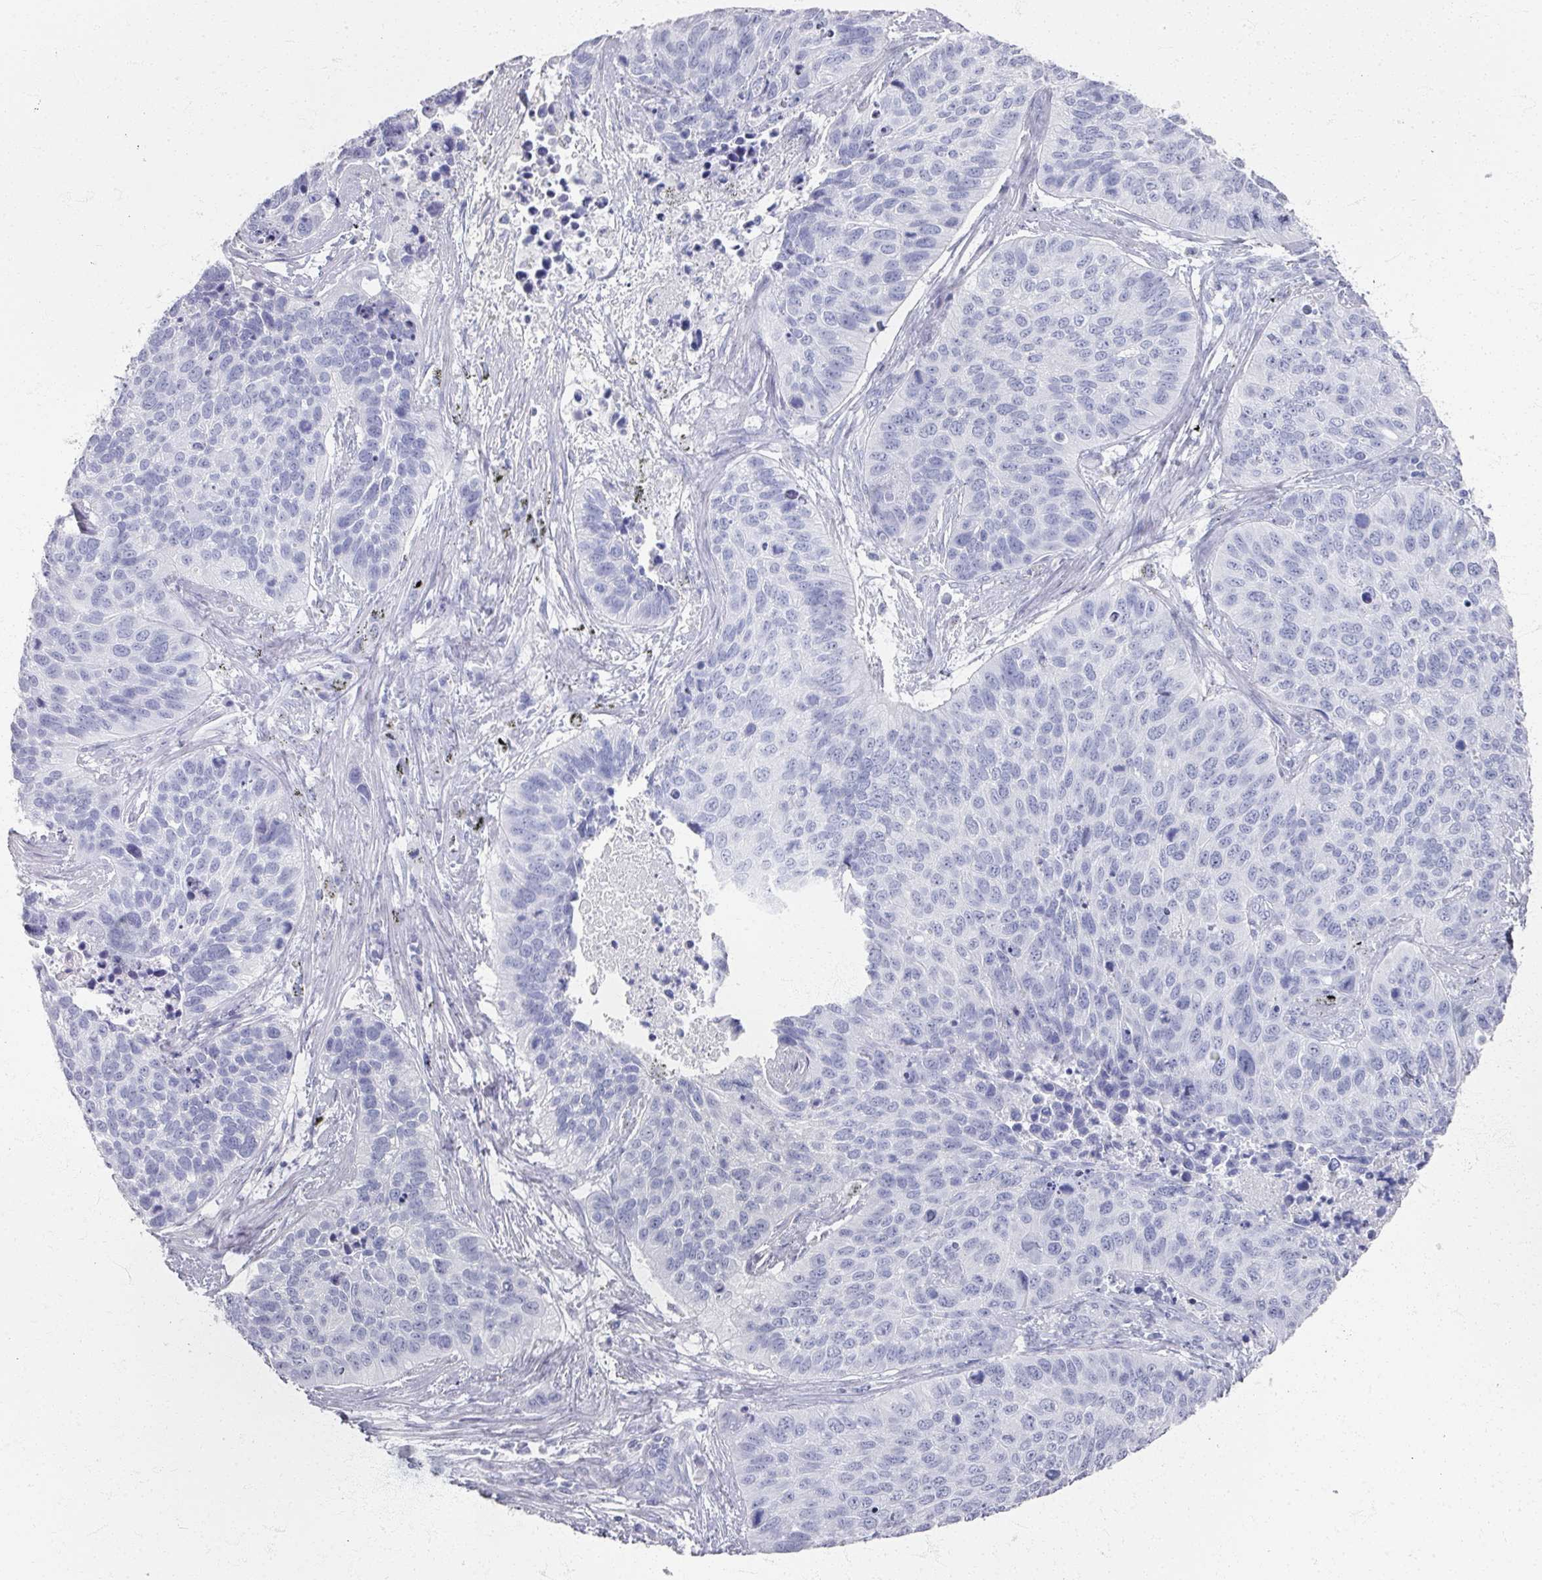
{"staining": {"intensity": "negative", "quantity": "none", "location": "none"}, "tissue": "lung cancer", "cell_type": "Tumor cells", "image_type": "cancer", "snomed": [{"axis": "morphology", "description": "Squamous cell carcinoma, NOS"}, {"axis": "topography", "description": "Lung"}], "caption": "Tumor cells are negative for protein expression in human lung cancer.", "gene": "PSKH1", "patient": {"sex": "male", "age": 62}}